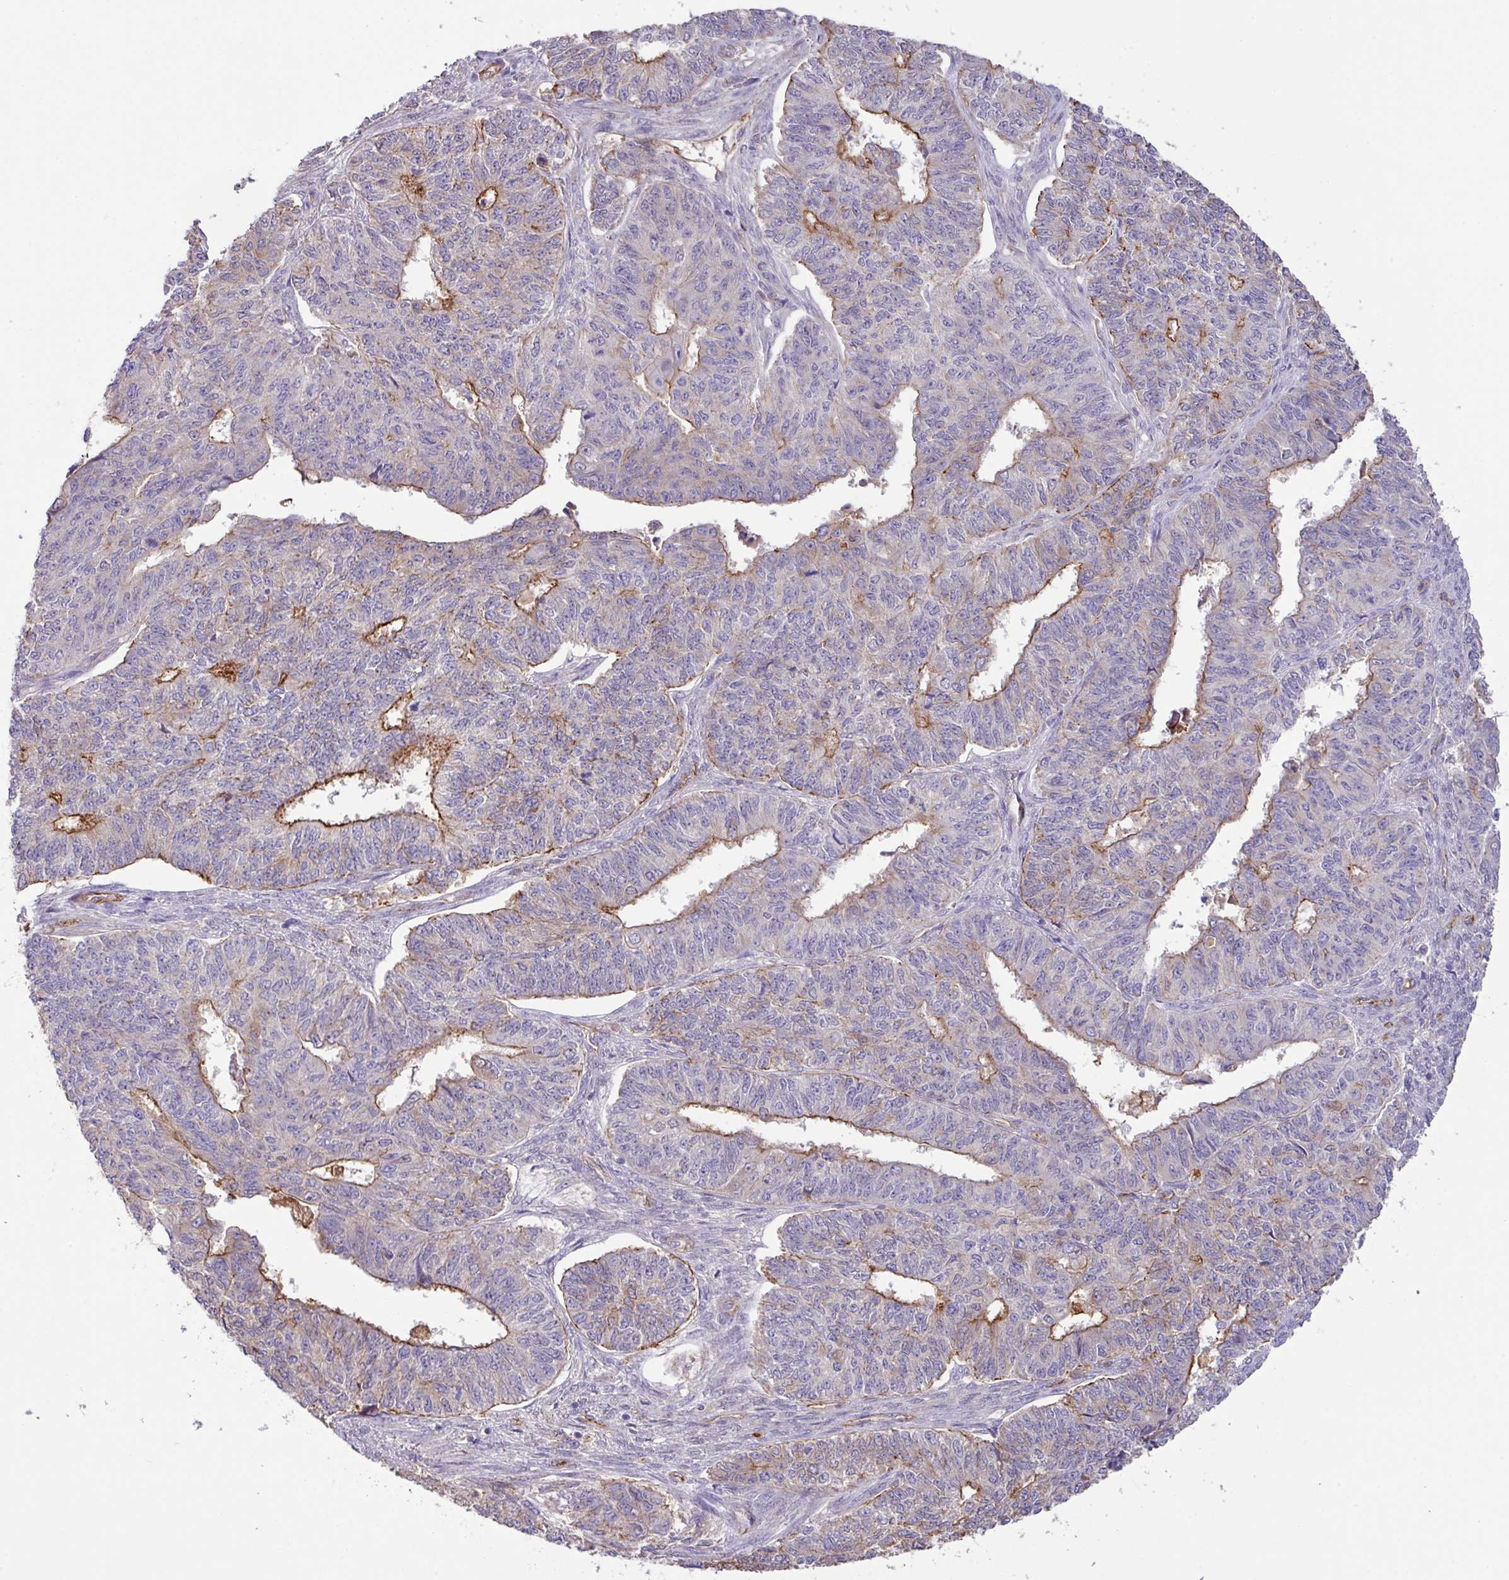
{"staining": {"intensity": "strong", "quantity": "<25%", "location": "cytoplasmic/membranous"}, "tissue": "endometrial cancer", "cell_type": "Tumor cells", "image_type": "cancer", "snomed": [{"axis": "morphology", "description": "Adenocarcinoma, NOS"}, {"axis": "topography", "description": "Endometrium"}], "caption": "Brown immunohistochemical staining in endometrial cancer shows strong cytoplasmic/membranous expression in approximately <25% of tumor cells.", "gene": "LRRC53", "patient": {"sex": "female", "age": 32}}